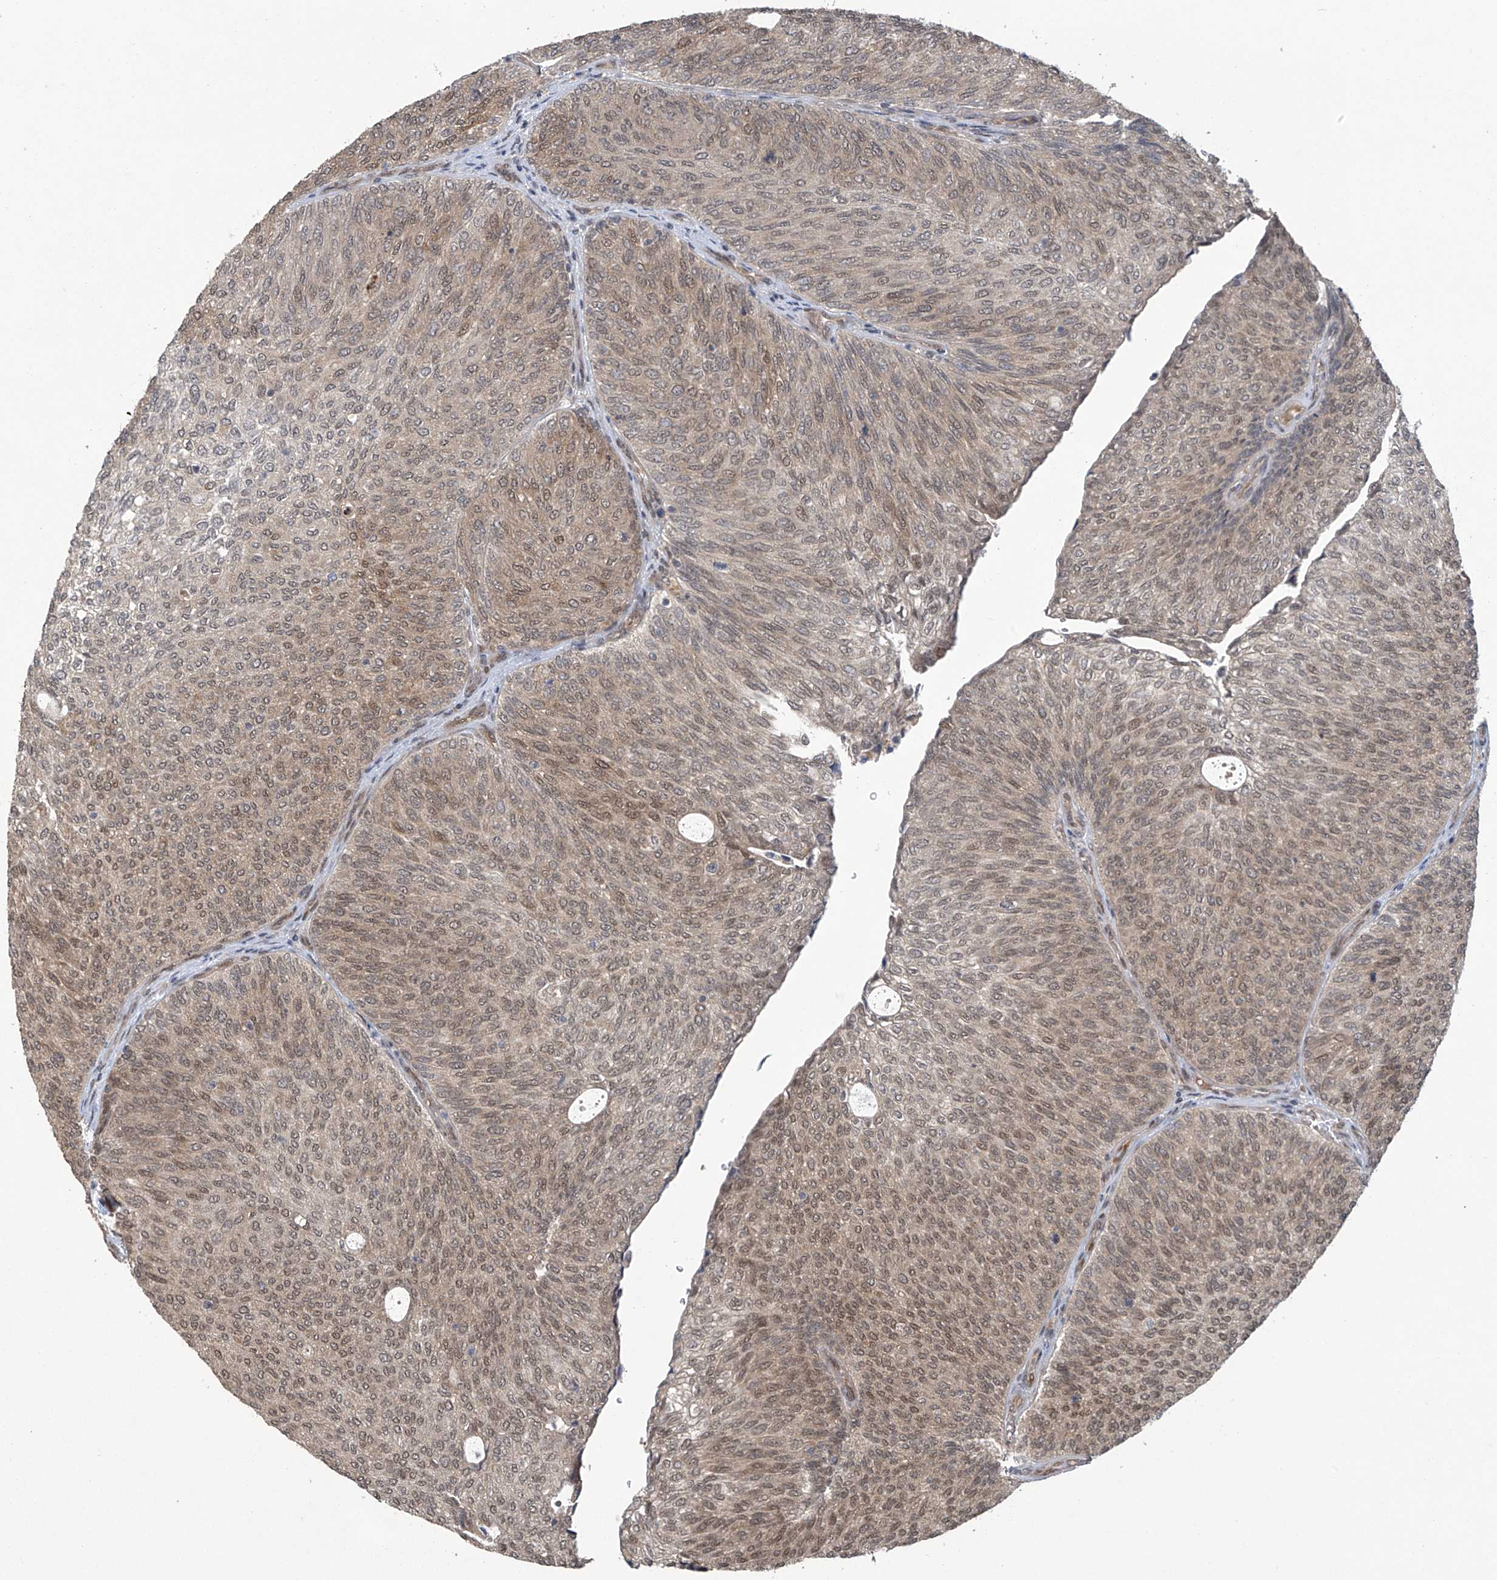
{"staining": {"intensity": "moderate", "quantity": ">75%", "location": "nuclear"}, "tissue": "urothelial cancer", "cell_type": "Tumor cells", "image_type": "cancer", "snomed": [{"axis": "morphology", "description": "Urothelial carcinoma, Low grade"}, {"axis": "topography", "description": "Urinary bladder"}], "caption": "Human urothelial cancer stained with a brown dye shows moderate nuclear positive positivity in about >75% of tumor cells.", "gene": "ABHD13", "patient": {"sex": "female", "age": 79}}